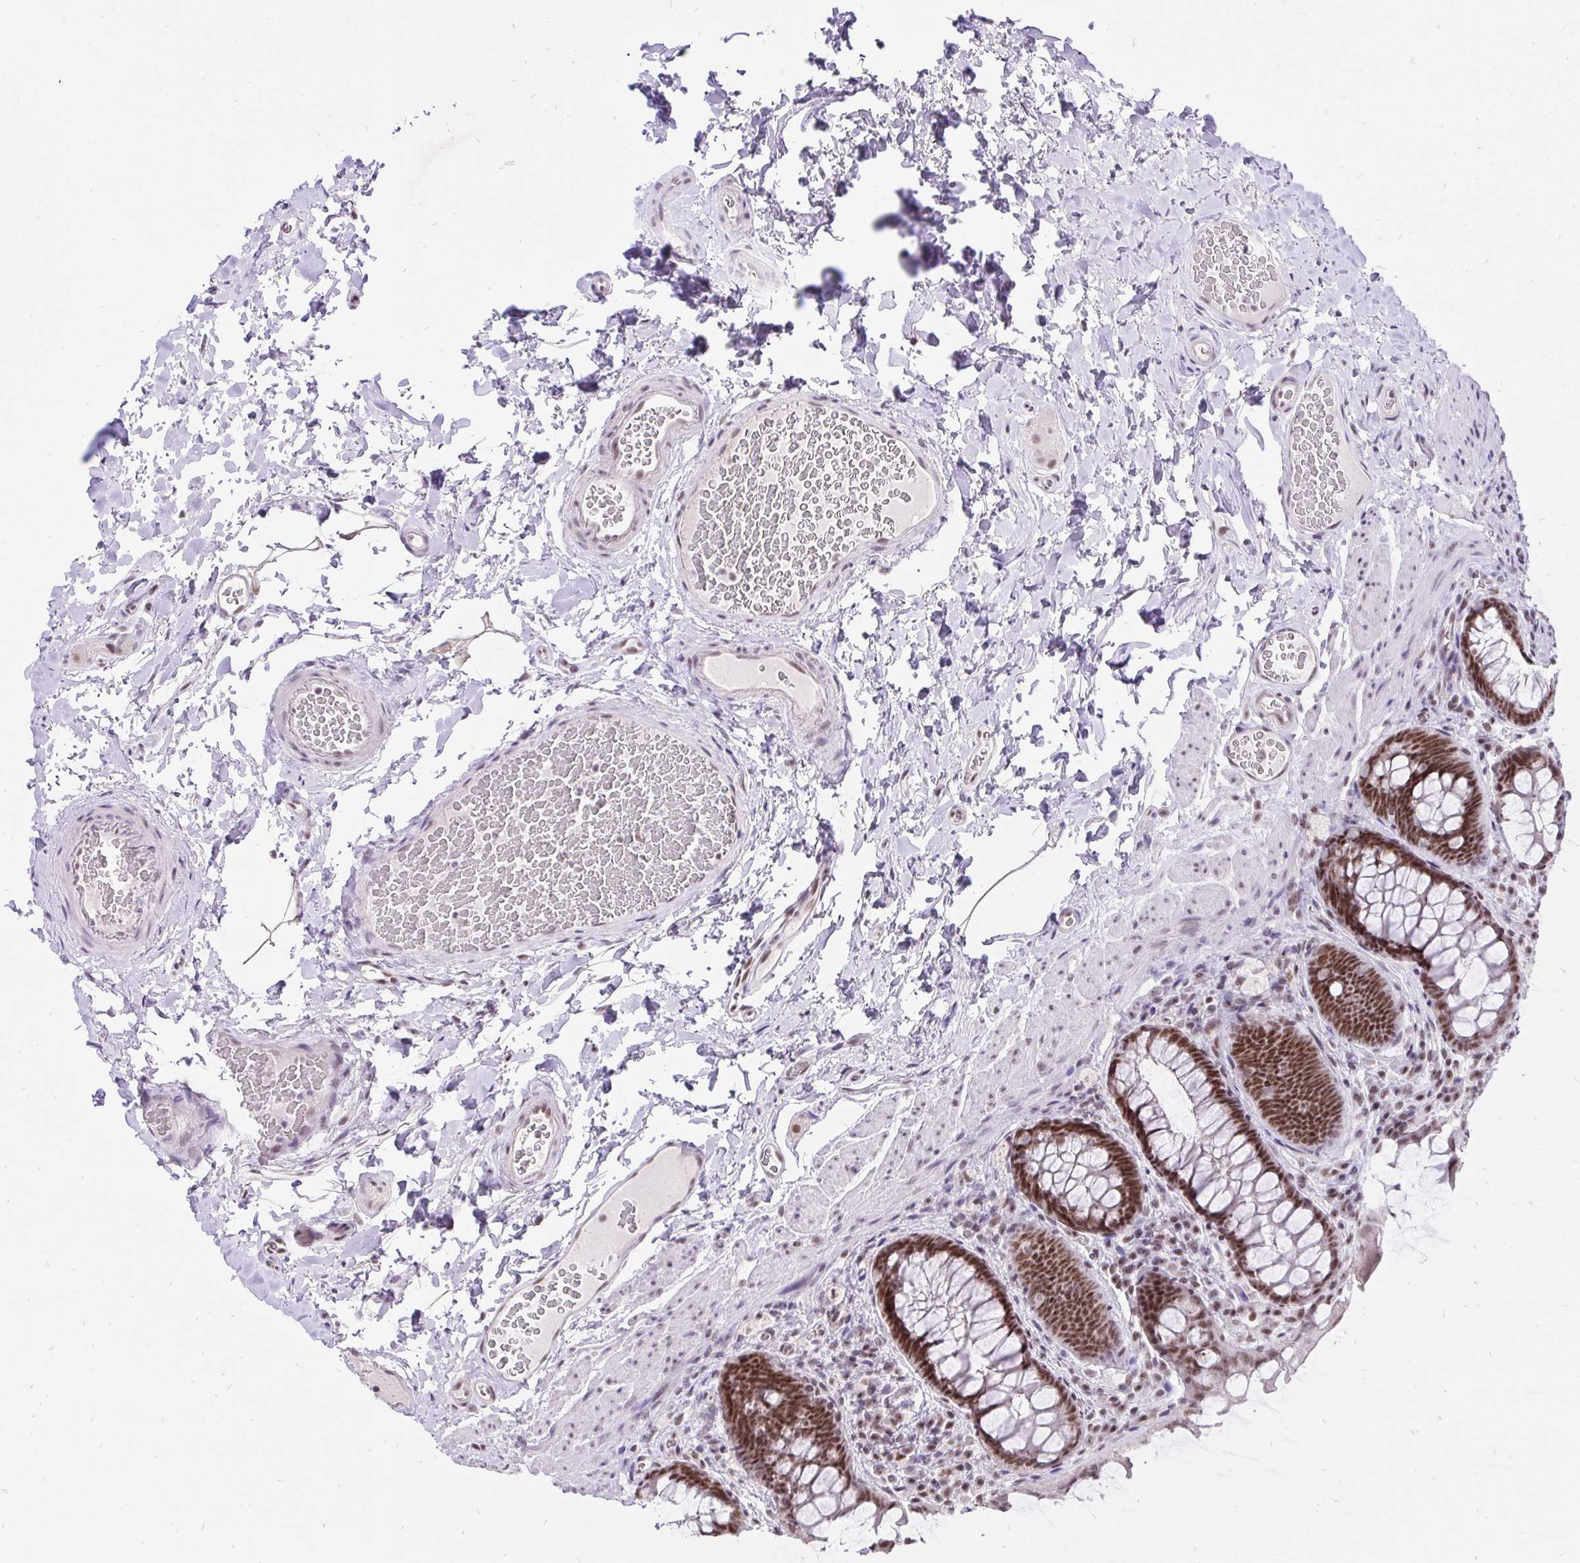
{"staining": {"intensity": "strong", "quantity": ">75%", "location": "nuclear"}, "tissue": "rectum", "cell_type": "Glandular cells", "image_type": "normal", "snomed": [{"axis": "morphology", "description": "Normal tissue, NOS"}, {"axis": "topography", "description": "Rectum"}], "caption": "Immunohistochemistry (IHC) of benign rectum displays high levels of strong nuclear positivity in about >75% of glandular cells.", "gene": "ZNF860", "patient": {"sex": "female", "age": 69}}